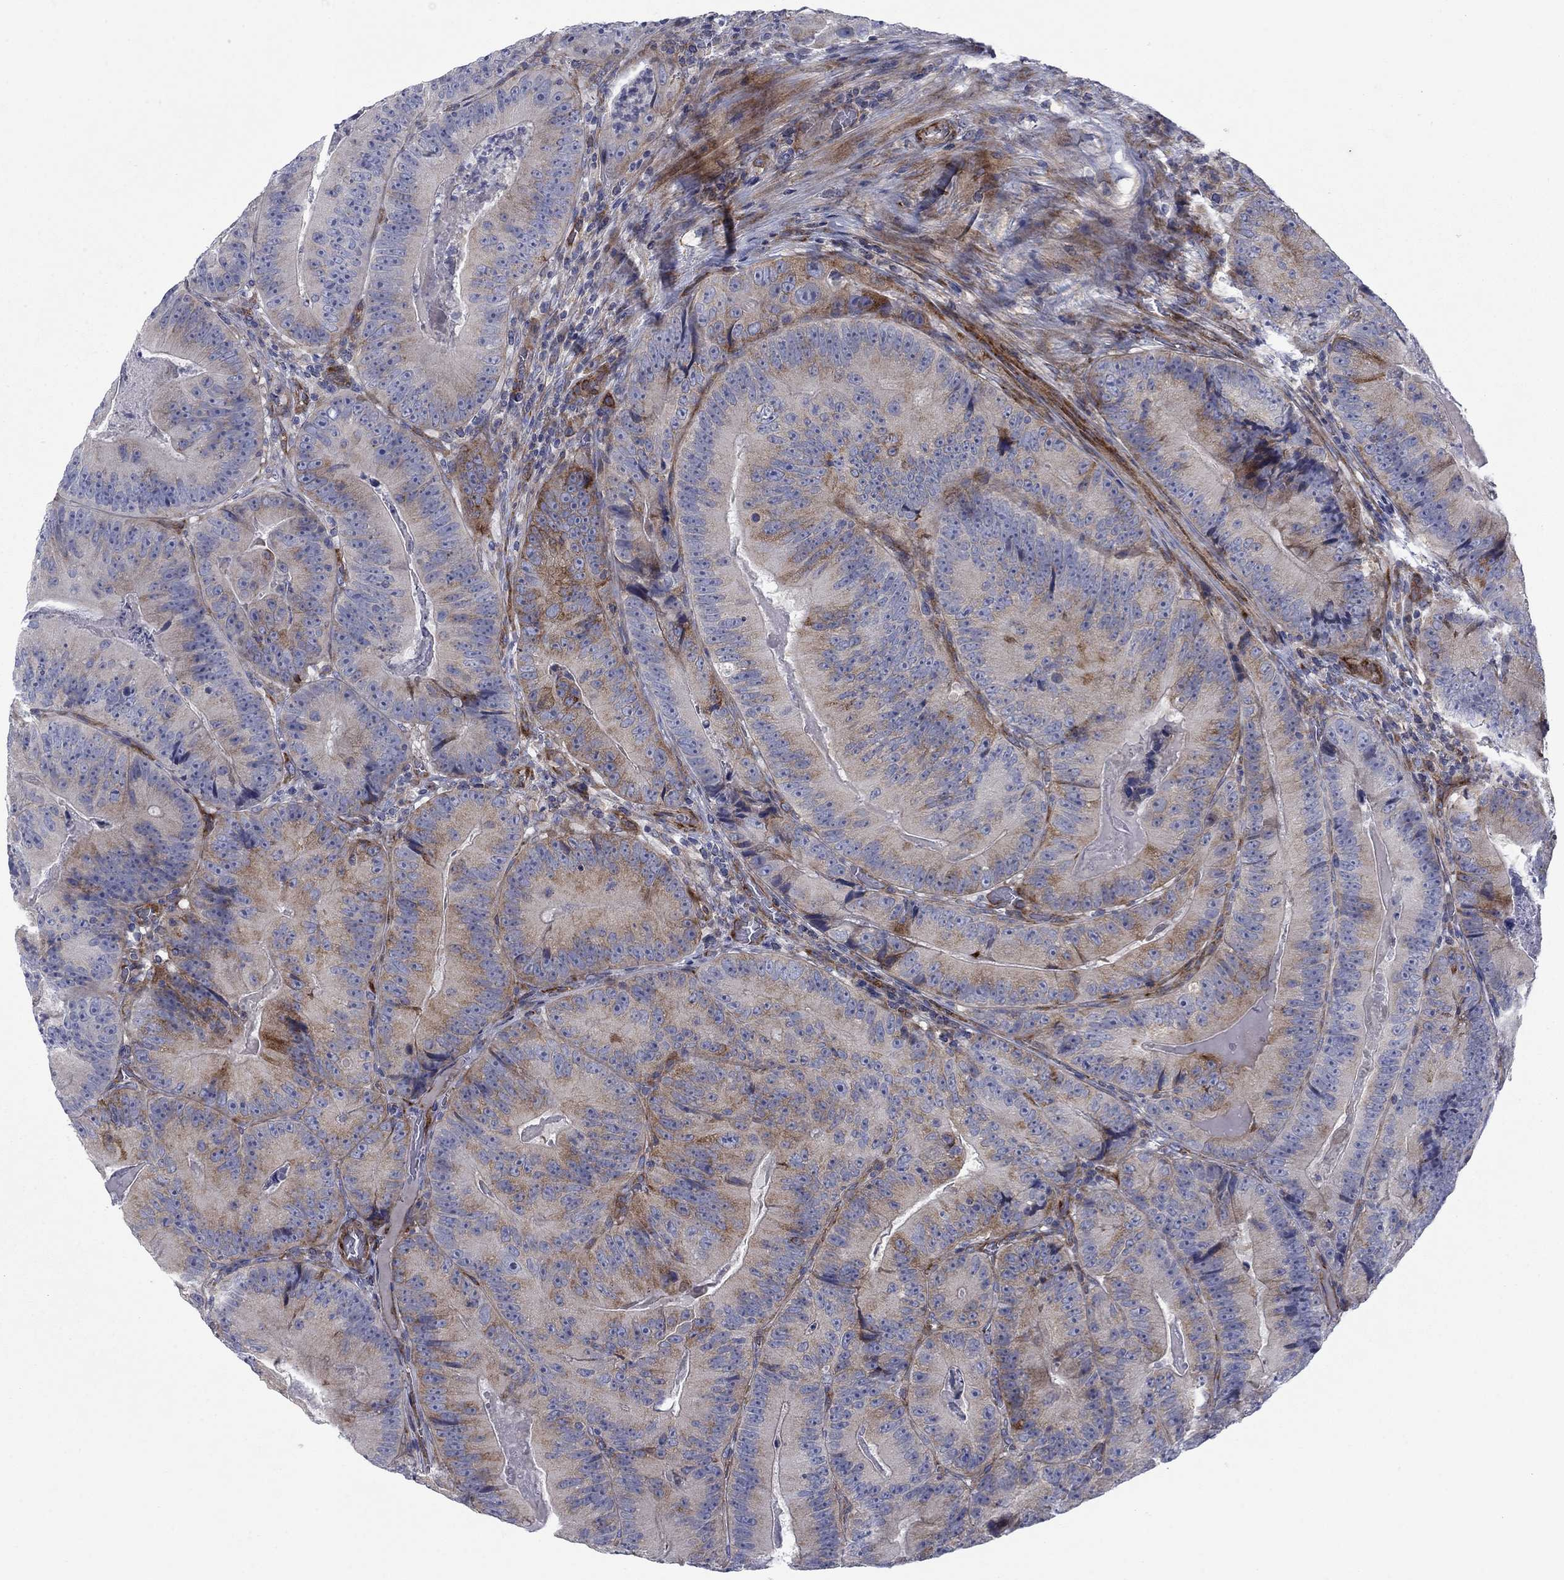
{"staining": {"intensity": "moderate", "quantity": "25%-75%", "location": "cytoplasmic/membranous"}, "tissue": "colorectal cancer", "cell_type": "Tumor cells", "image_type": "cancer", "snomed": [{"axis": "morphology", "description": "Adenocarcinoma, NOS"}, {"axis": "topography", "description": "Colon"}], "caption": "Protein staining exhibits moderate cytoplasmic/membranous staining in approximately 25%-75% of tumor cells in colorectal cancer (adenocarcinoma).", "gene": "FXR1", "patient": {"sex": "female", "age": 86}}